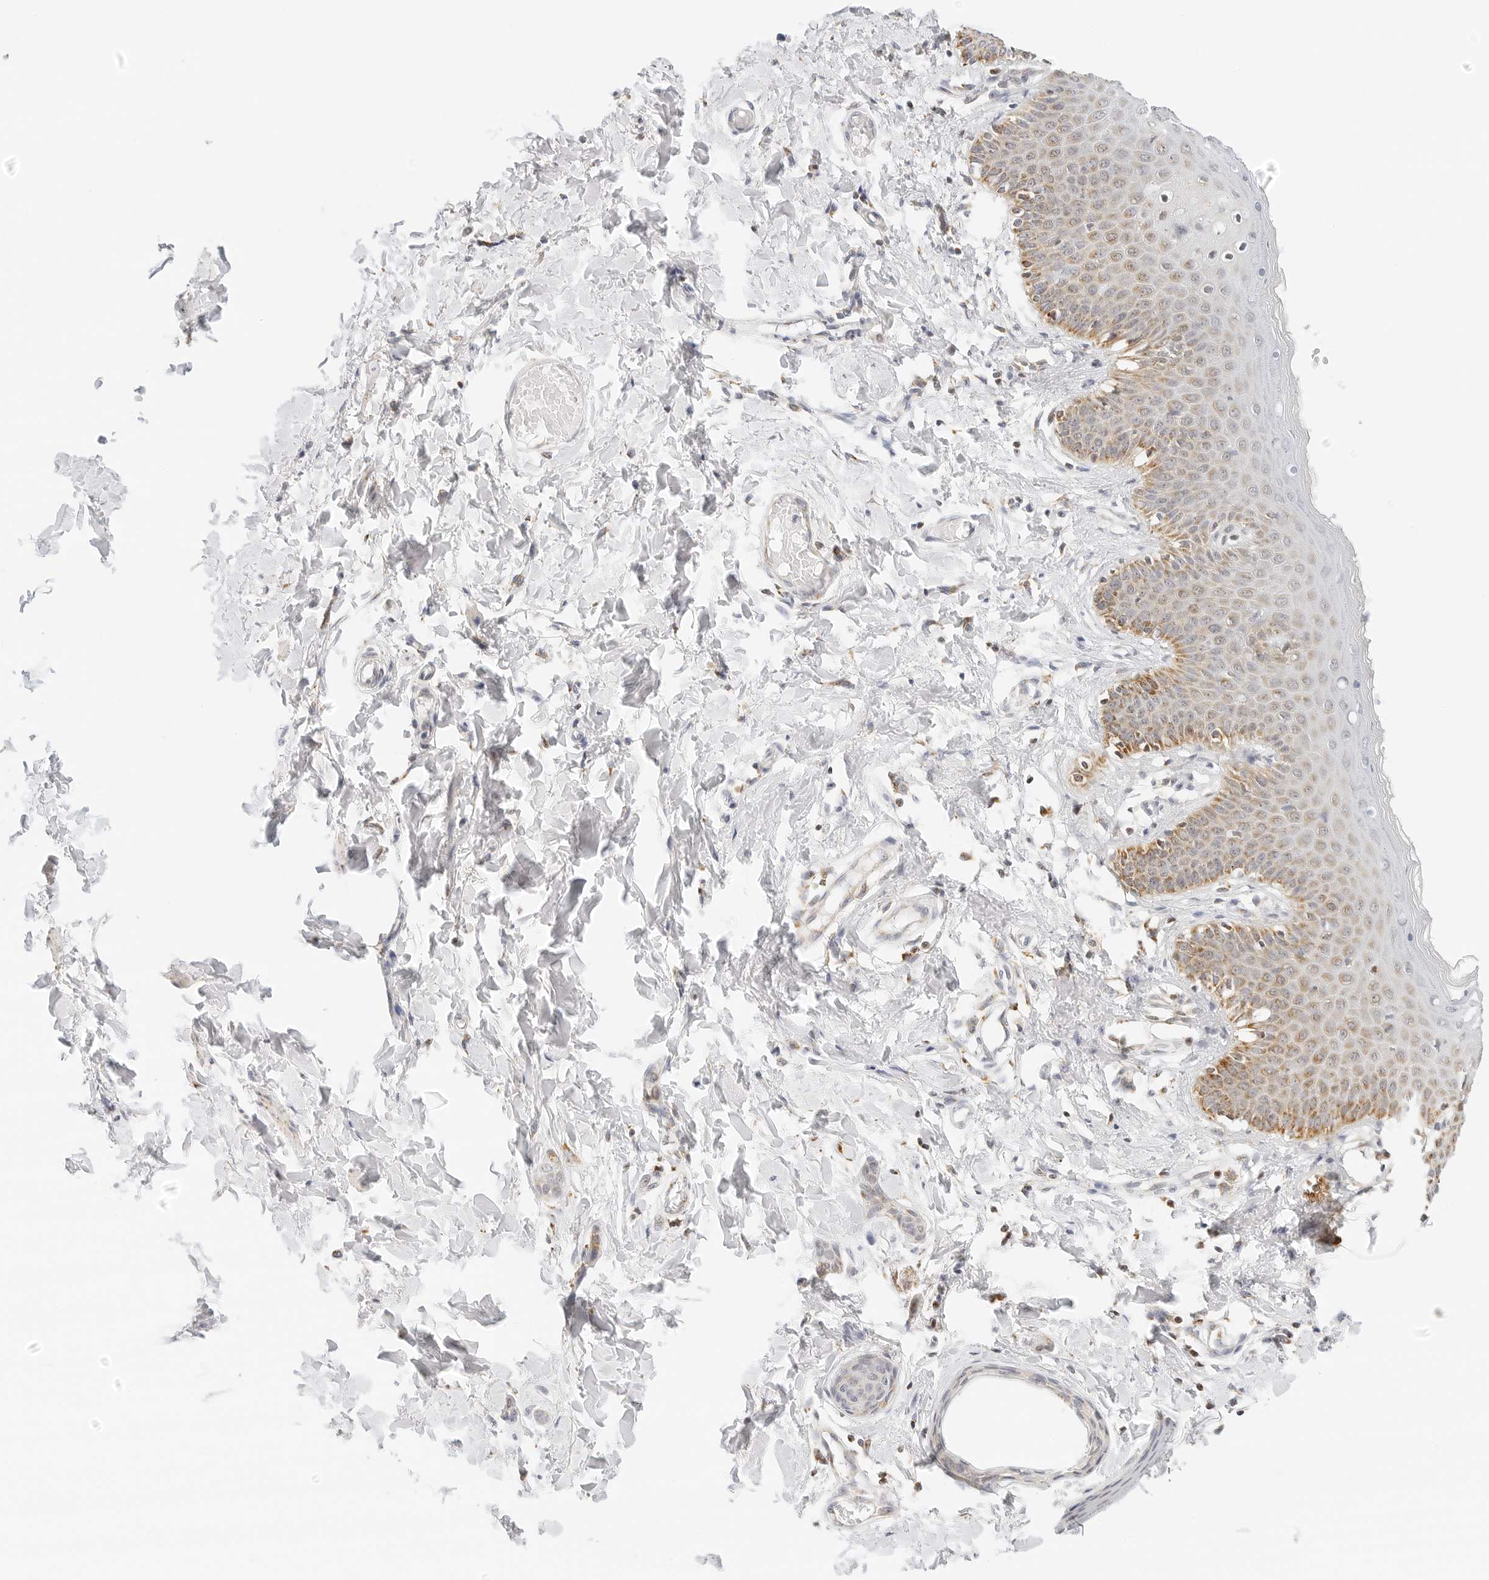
{"staining": {"intensity": "moderate", "quantity": "<25%", "location": "cytoplasmic/membranous"}, "tissue": "skin", "cell_type": "Epidermal cells", "image_type": "normal", "snomed": [{"axis": "morphology", "description": "Normal tissue, NOS"}, {"axis": "topography", "description": "Vulva"}], "caption": "Moderate cytoplasmic/membranous protein staining is appreciated in approximately <25% of epidermal cells in skin. (DAB (3,3'-diaminobenzidine) IHC with brightfield microscopy, high magnification).", "gene": "ATL1", "patient": {"sex": "female", "age": 66}}